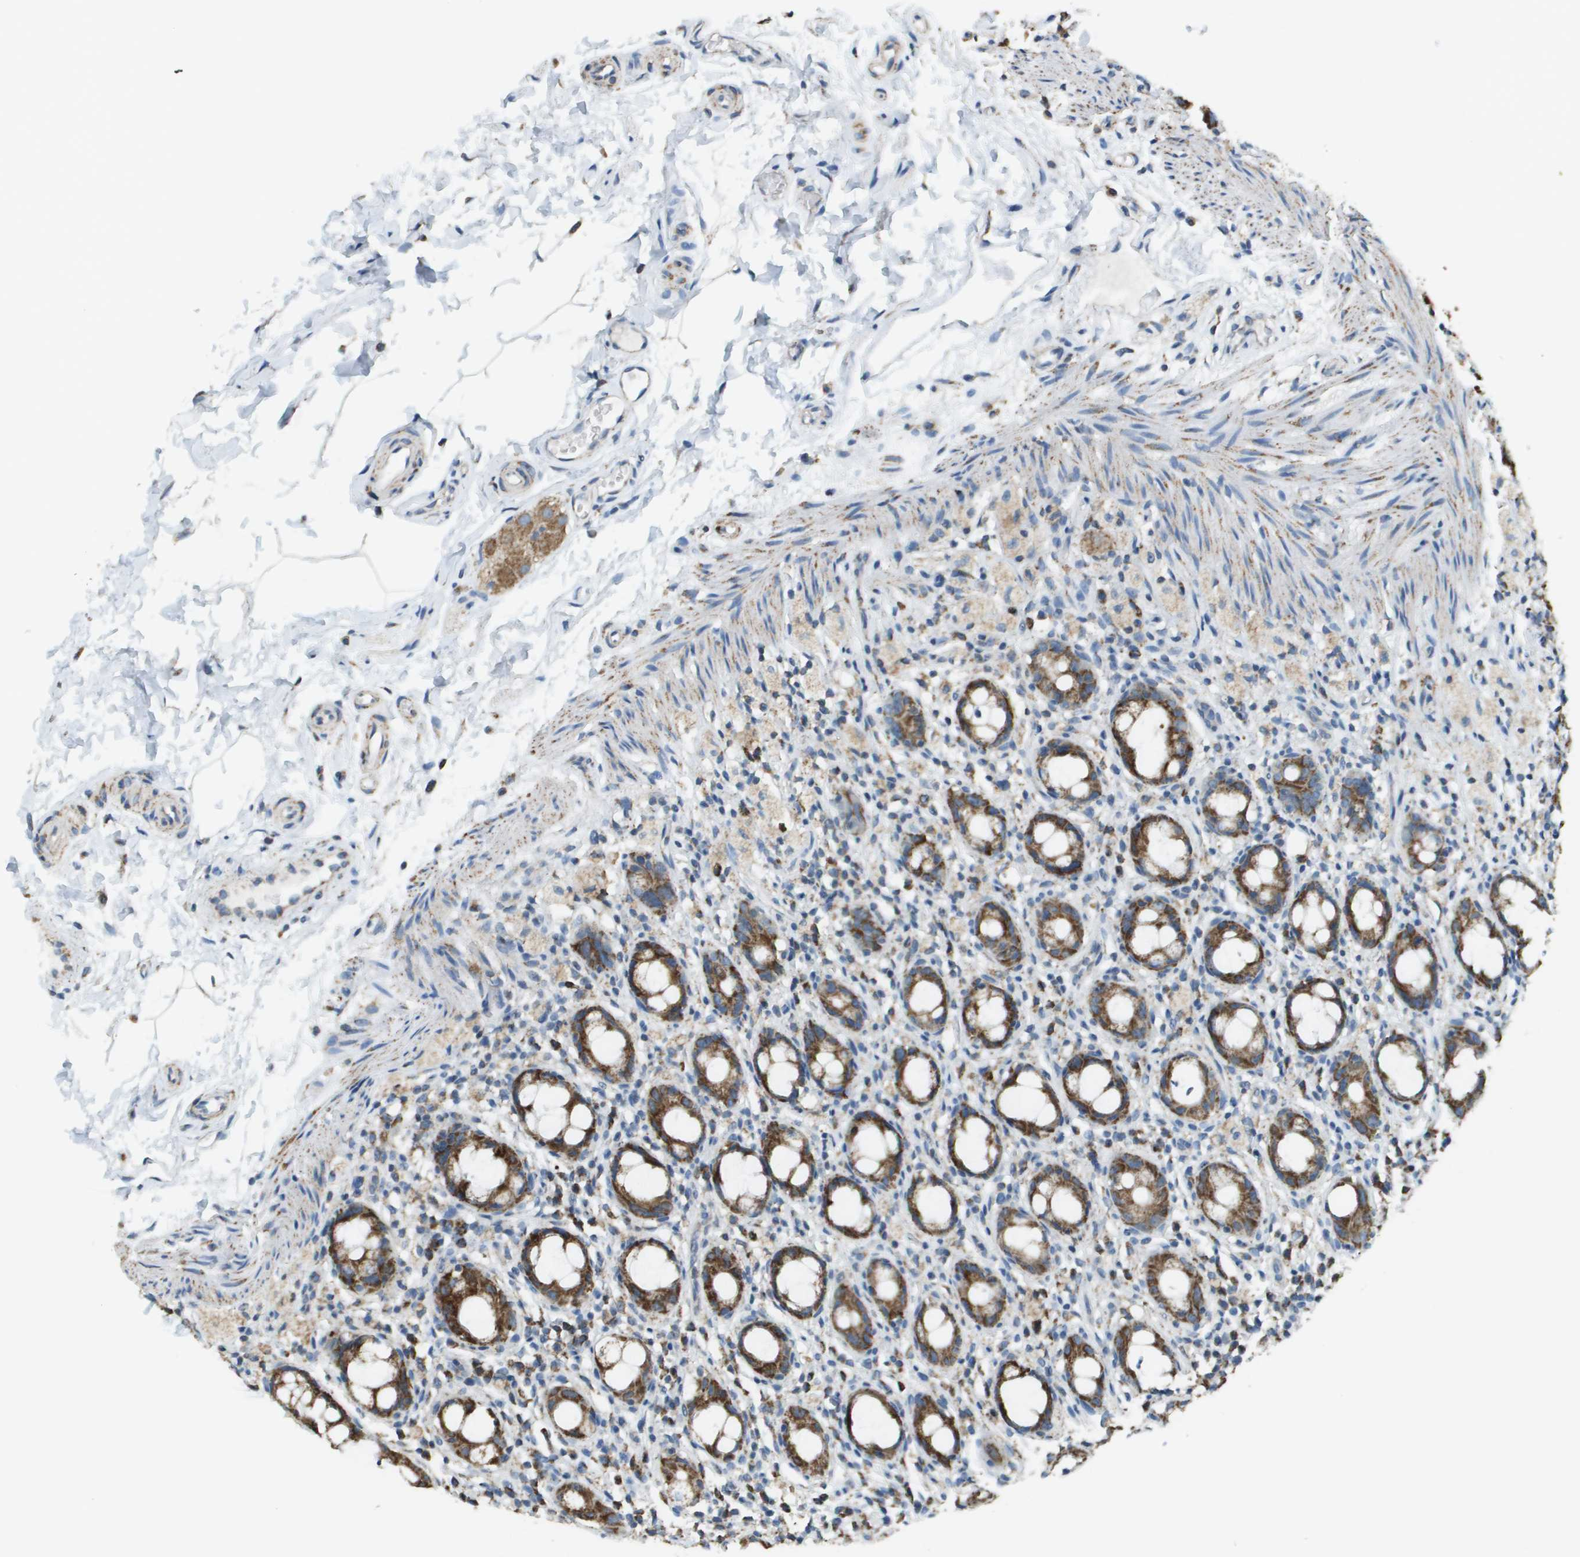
{"staining": {"intensity": "strong", "quantity": ">75%", "location": "cytoplasmic/membranous"}, "tissue": "rectum", "cell_type": "Glandular cells", "image_type": "normal", "snomed": [{"axis": "morphology", "description": "Normal tissue, NOS"}, {"axis": "topography", "description": "Rectum"}], "caption": "An IHC image of benign tissue is shown. Protein staining in brown labels strong cytoplasmic/membranous positivity in rectum within glandular cells. (DAB (3,3'-diaminobenzidine) = brown stain, brightfield microscopy at high magnification).", "gene": "FH", "patient": {"sex": "male", "age": 44}}